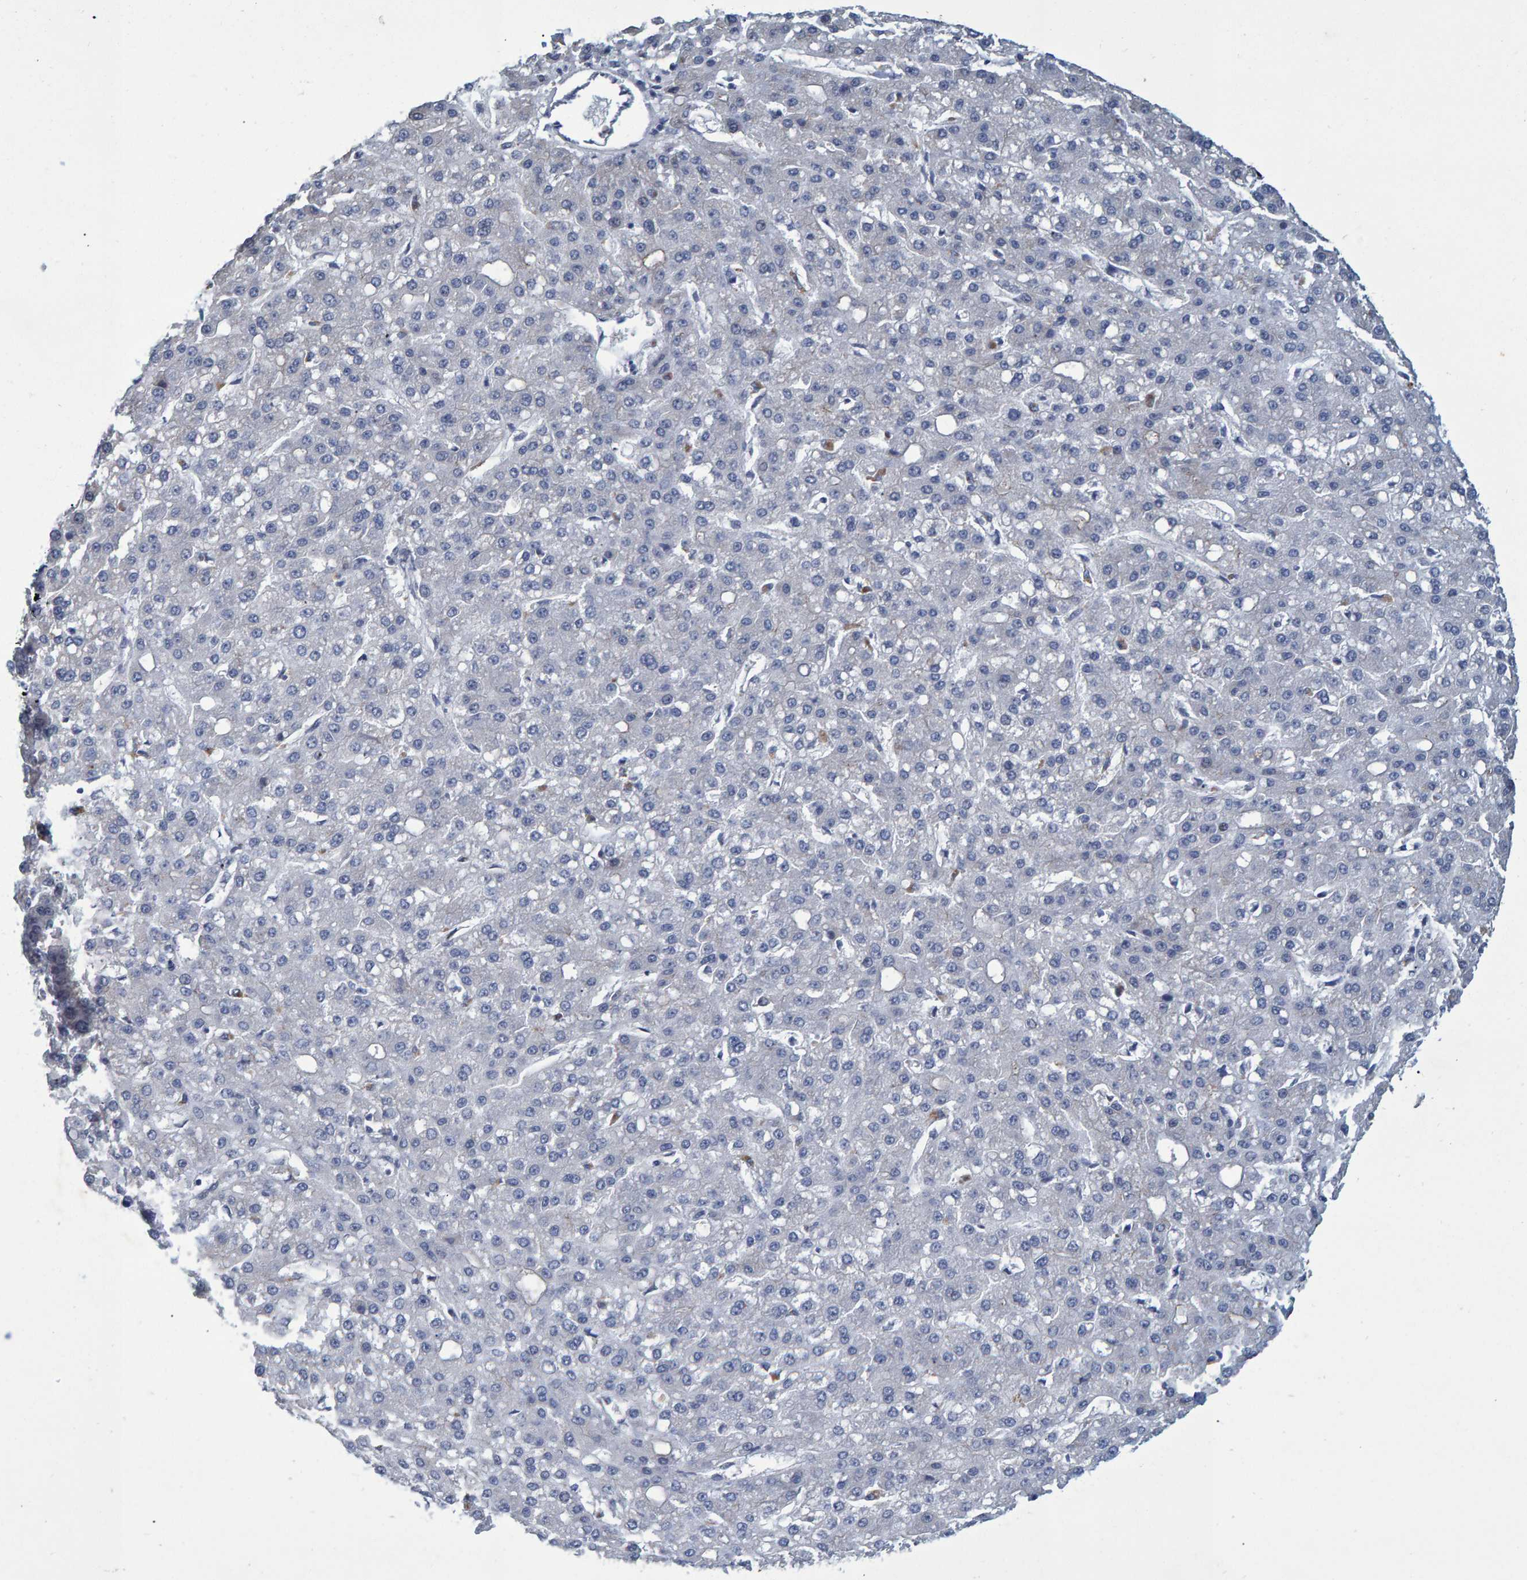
{"staining": {"intensity": "negative", "quantity": "none", "location": "none"}, "tissue": "liver cancer", "cell_type": "Tumor cells", "image_type": "cancer", "snomed": [{"axis": "morphology", "description": "Carcinoma, Hepatocellular, NOS"}, {"axis": "topography", "description": "Liver"}], "caption": "This histopathology image is of liver hepatocellular carcinoma stained with IHC to label a protein in brown with the nuclei are counter-stained blue. There is no staining in tumor cells.", "gene": "QKI", "patient": {"sex": "male", "age": 67}}